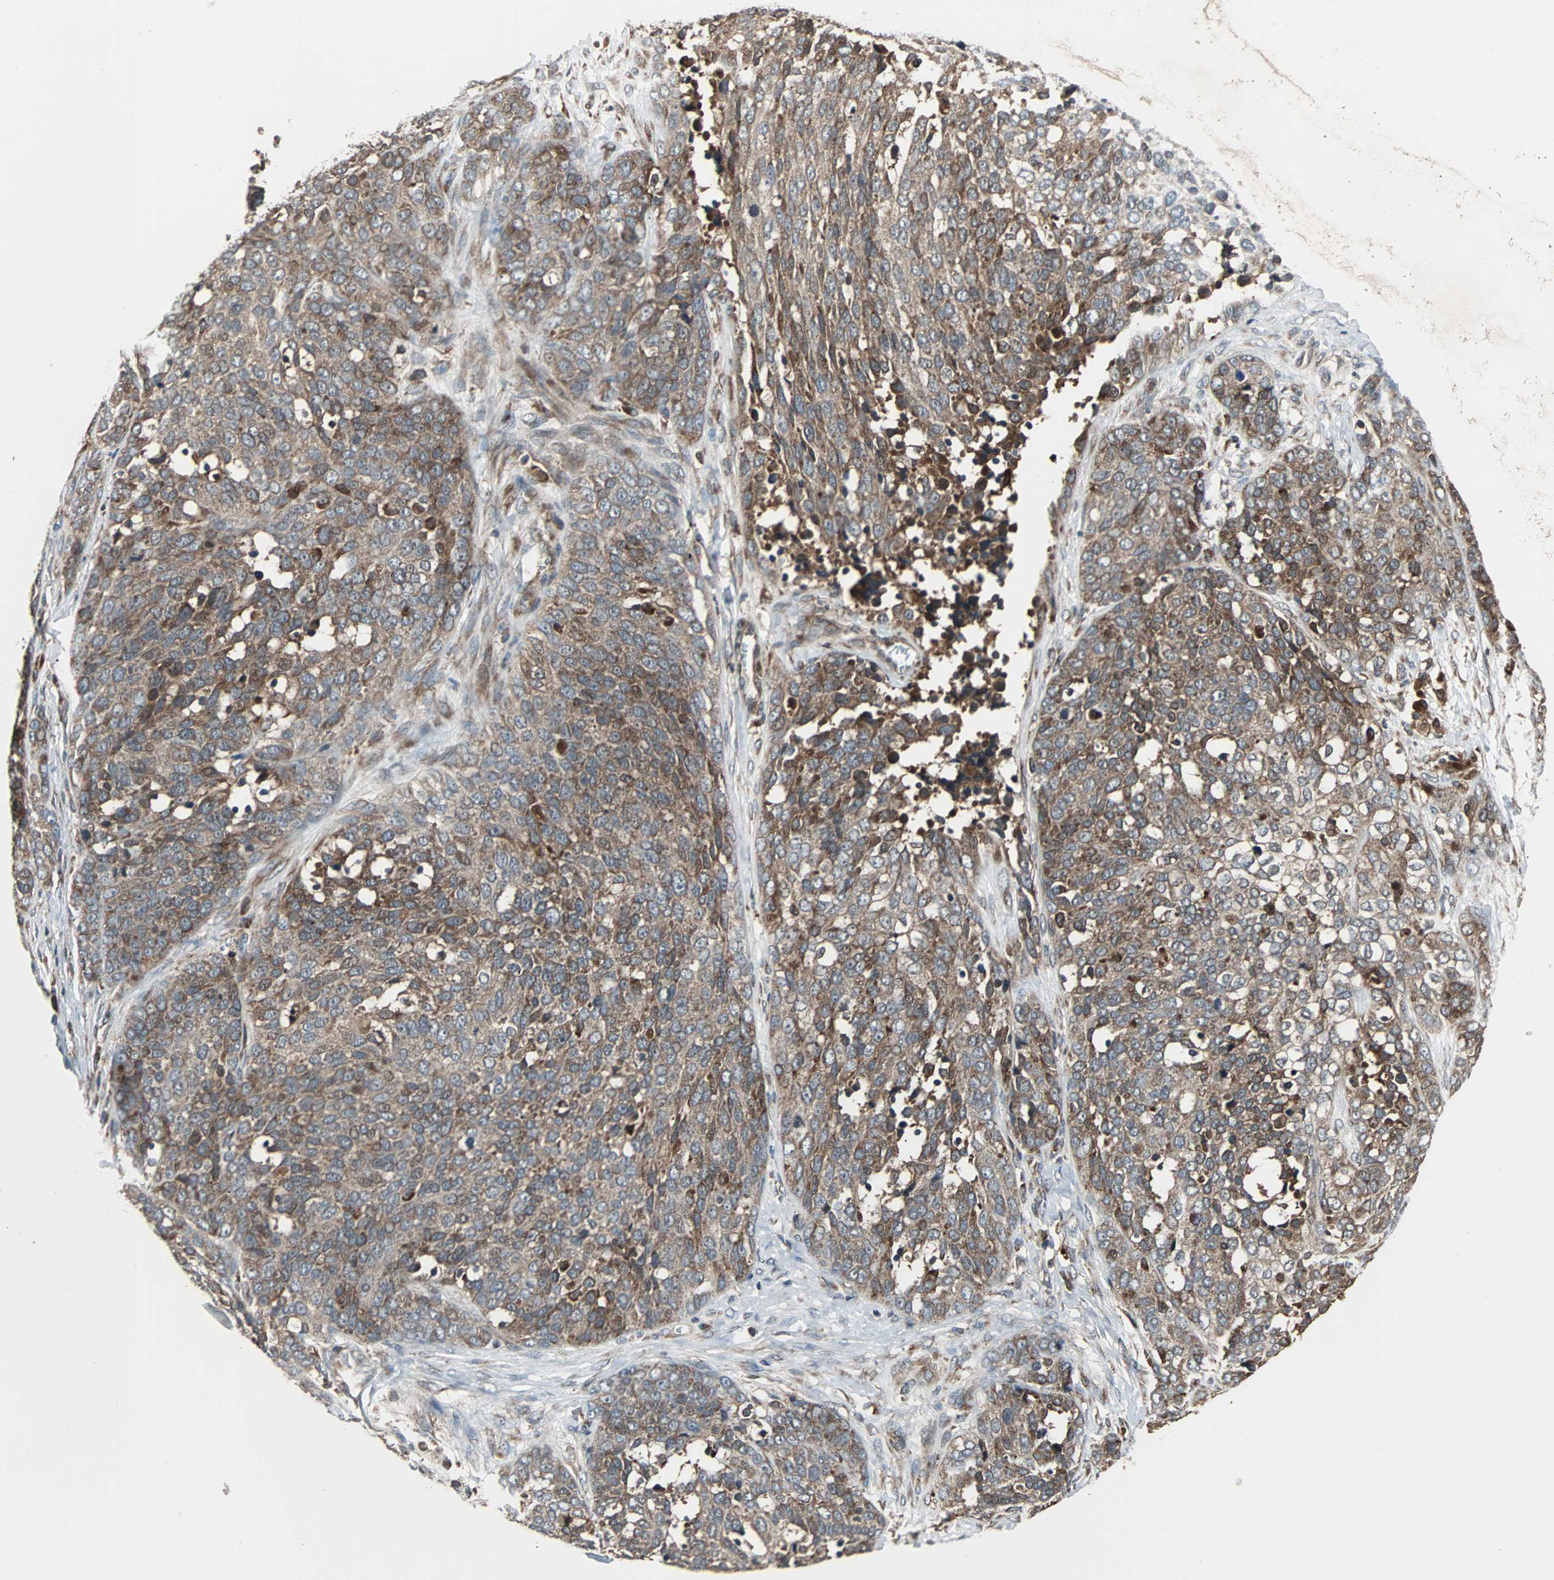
{"staining": {"intensity": "moderate", "quantity": ">75%", "location": "cytoplasmic/membranous"}, "tissue": "ovarian cancer", "cell_type": "Tumor cells", "image_type": "cancer", "snomed": [{"axis": "morphology", "description": "Cystadenocarcinoma, serous, NOS"}, {"axis": "topography", "description": "Ovary"}], "caption": "Moderate cytoplasmic/membranous positivity is appreciated in approximately >75% of tumor cells in ovarian serous cystadenocarcinoma. The staining is performed using DAB (3,3'-diaminobenzidine) brown chromogen to label protein expression. The nuclei are counter-stained blue using hematoxylin.", "gene": "RAB7A", "patient": {"sex": "female", "age": 44}}